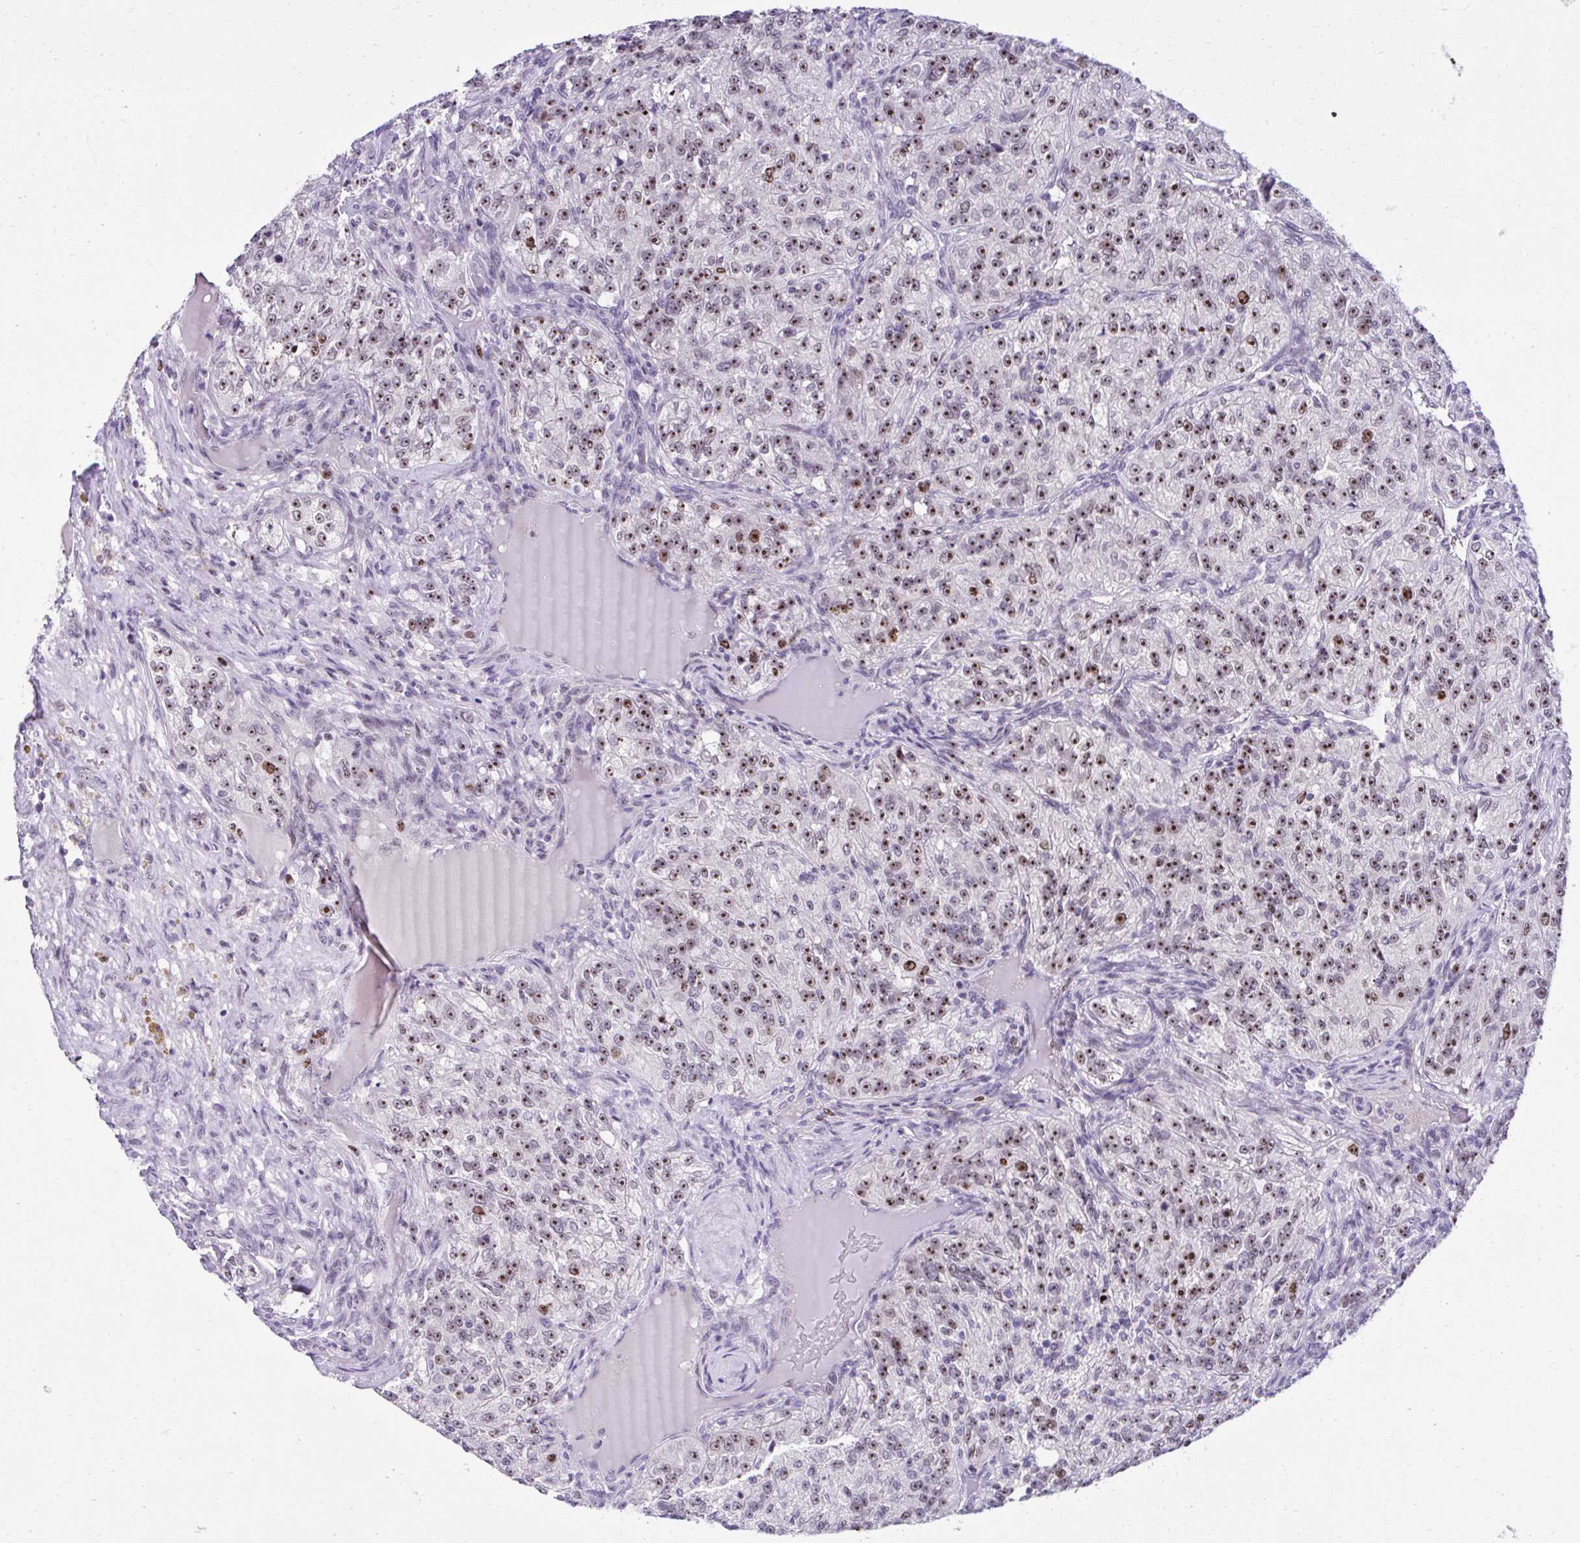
{"staining": {"intensity": "strong", "quantity": ">75%", "location": "nuclear"}, "tissue": "renal cancer", "cell_type": "Tumor cells", "image_type": "cancer", "snomed": [{"axis": "morphology", "description": "Adenocarcinoma, NOS"}, {"axis": "topography", "description": "Kidney"}], "caption": "This histopathology image shows immunohistochemistry staining of human renal adenocarcinoma, with high strong nuclear staining in approximately >75% of tumor cells.", "gene": "CEP72", "patient": {"sex": "female", "age": 63}}